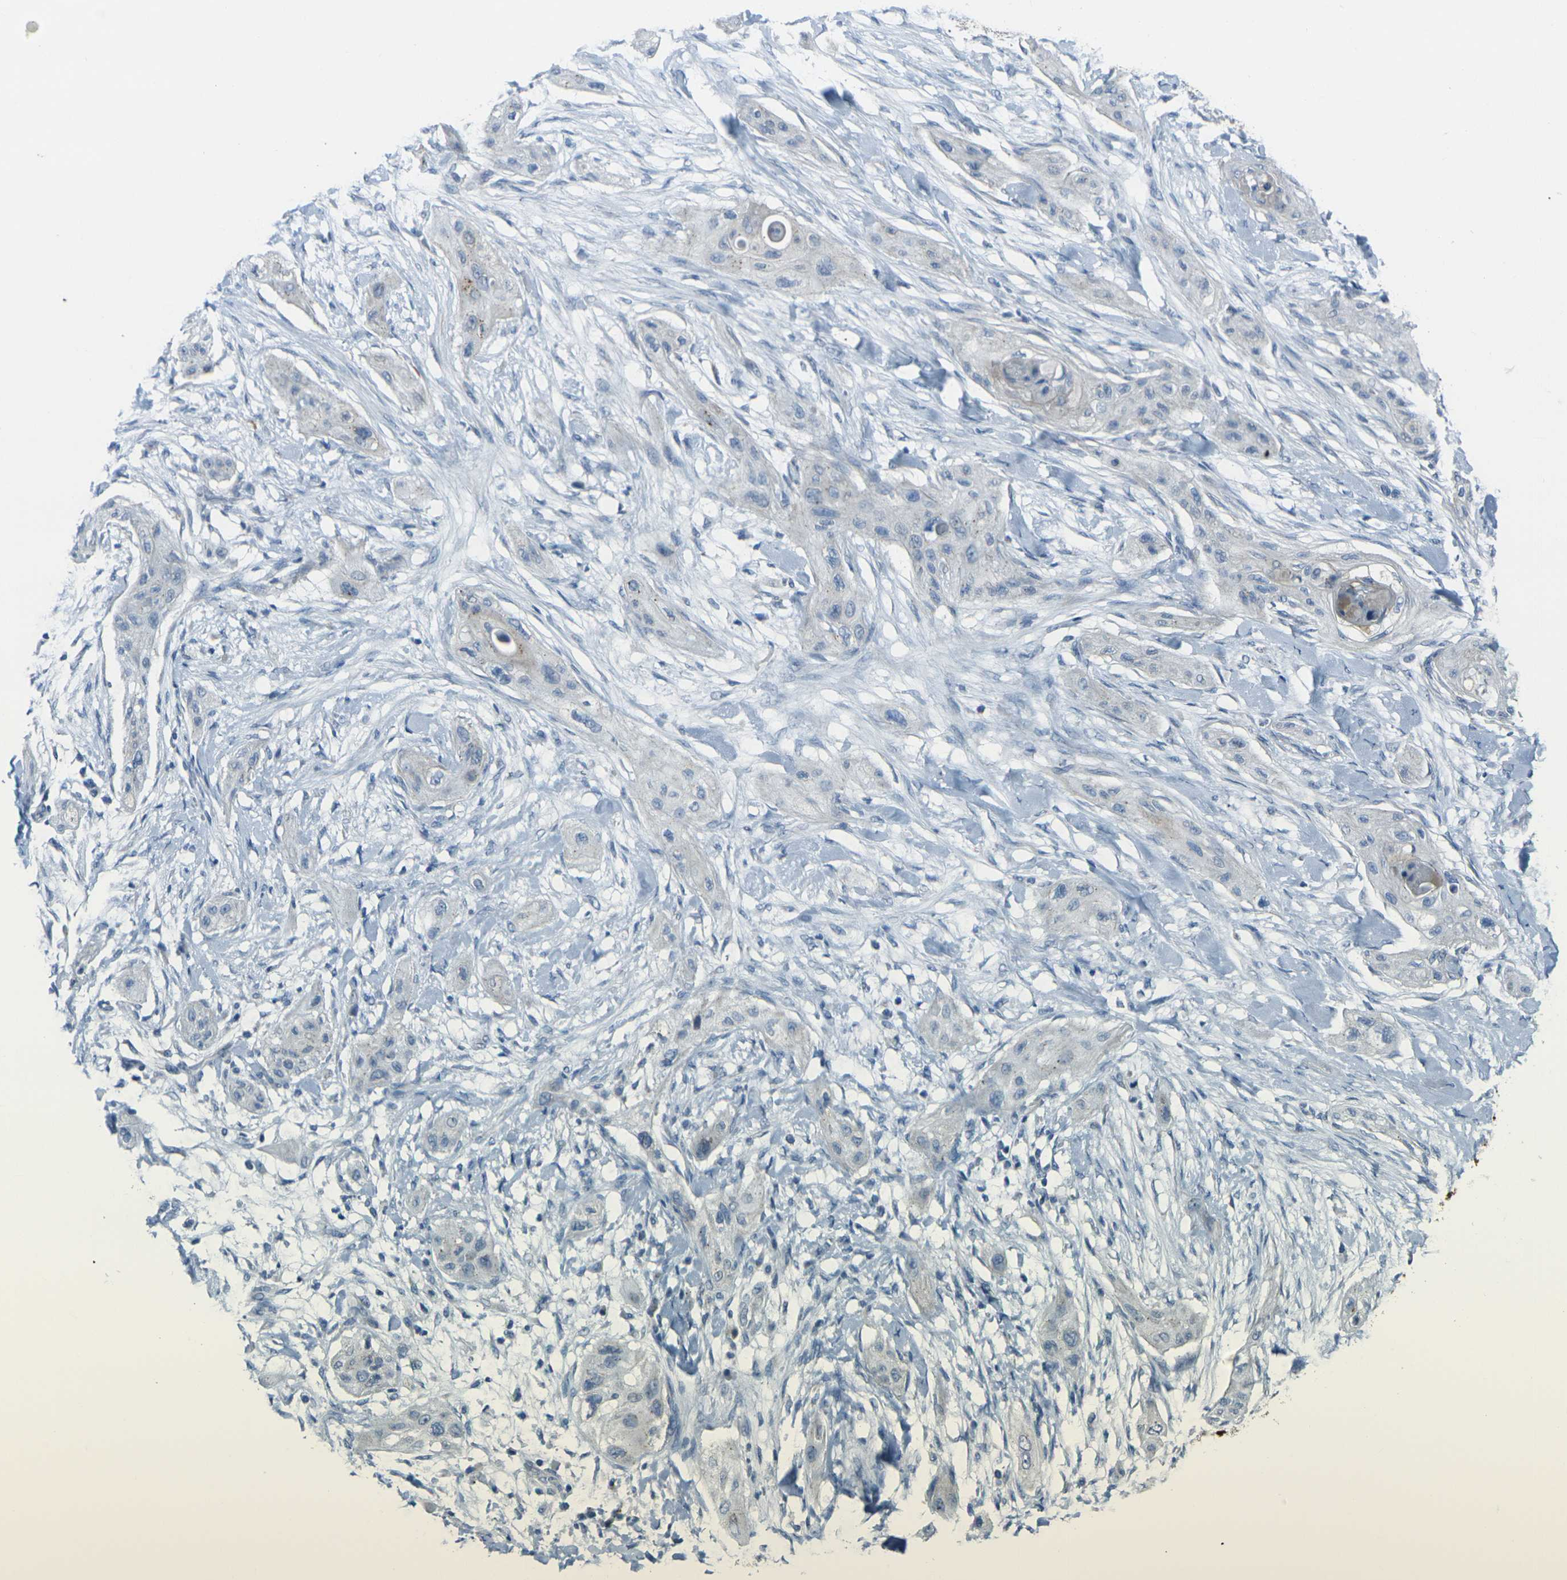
{"staining": {"intensity": "weak", "quantity": "25%-75%", "location": "cytoplasmic/membranous"}, "tissue": "lung cancer", "cell_type": "Tumor cells", "image_type": "cancer", "snomed": [{"axis": "morphology", "description": "Squamous cell carcinoma, NOS"}, {"axis": "topography", "description": "Lung"}], "caption": "The immunohistochemical stain shows weak cytoplasmic/membranous expression in tumor cells of lung cancer (squamous cell carcinoma) tissue. Ihc stains the protein in brown and the nuclei are stained blue.", "gene": "ANKRD46", "patient": {"sex": "female", "age": 47}}